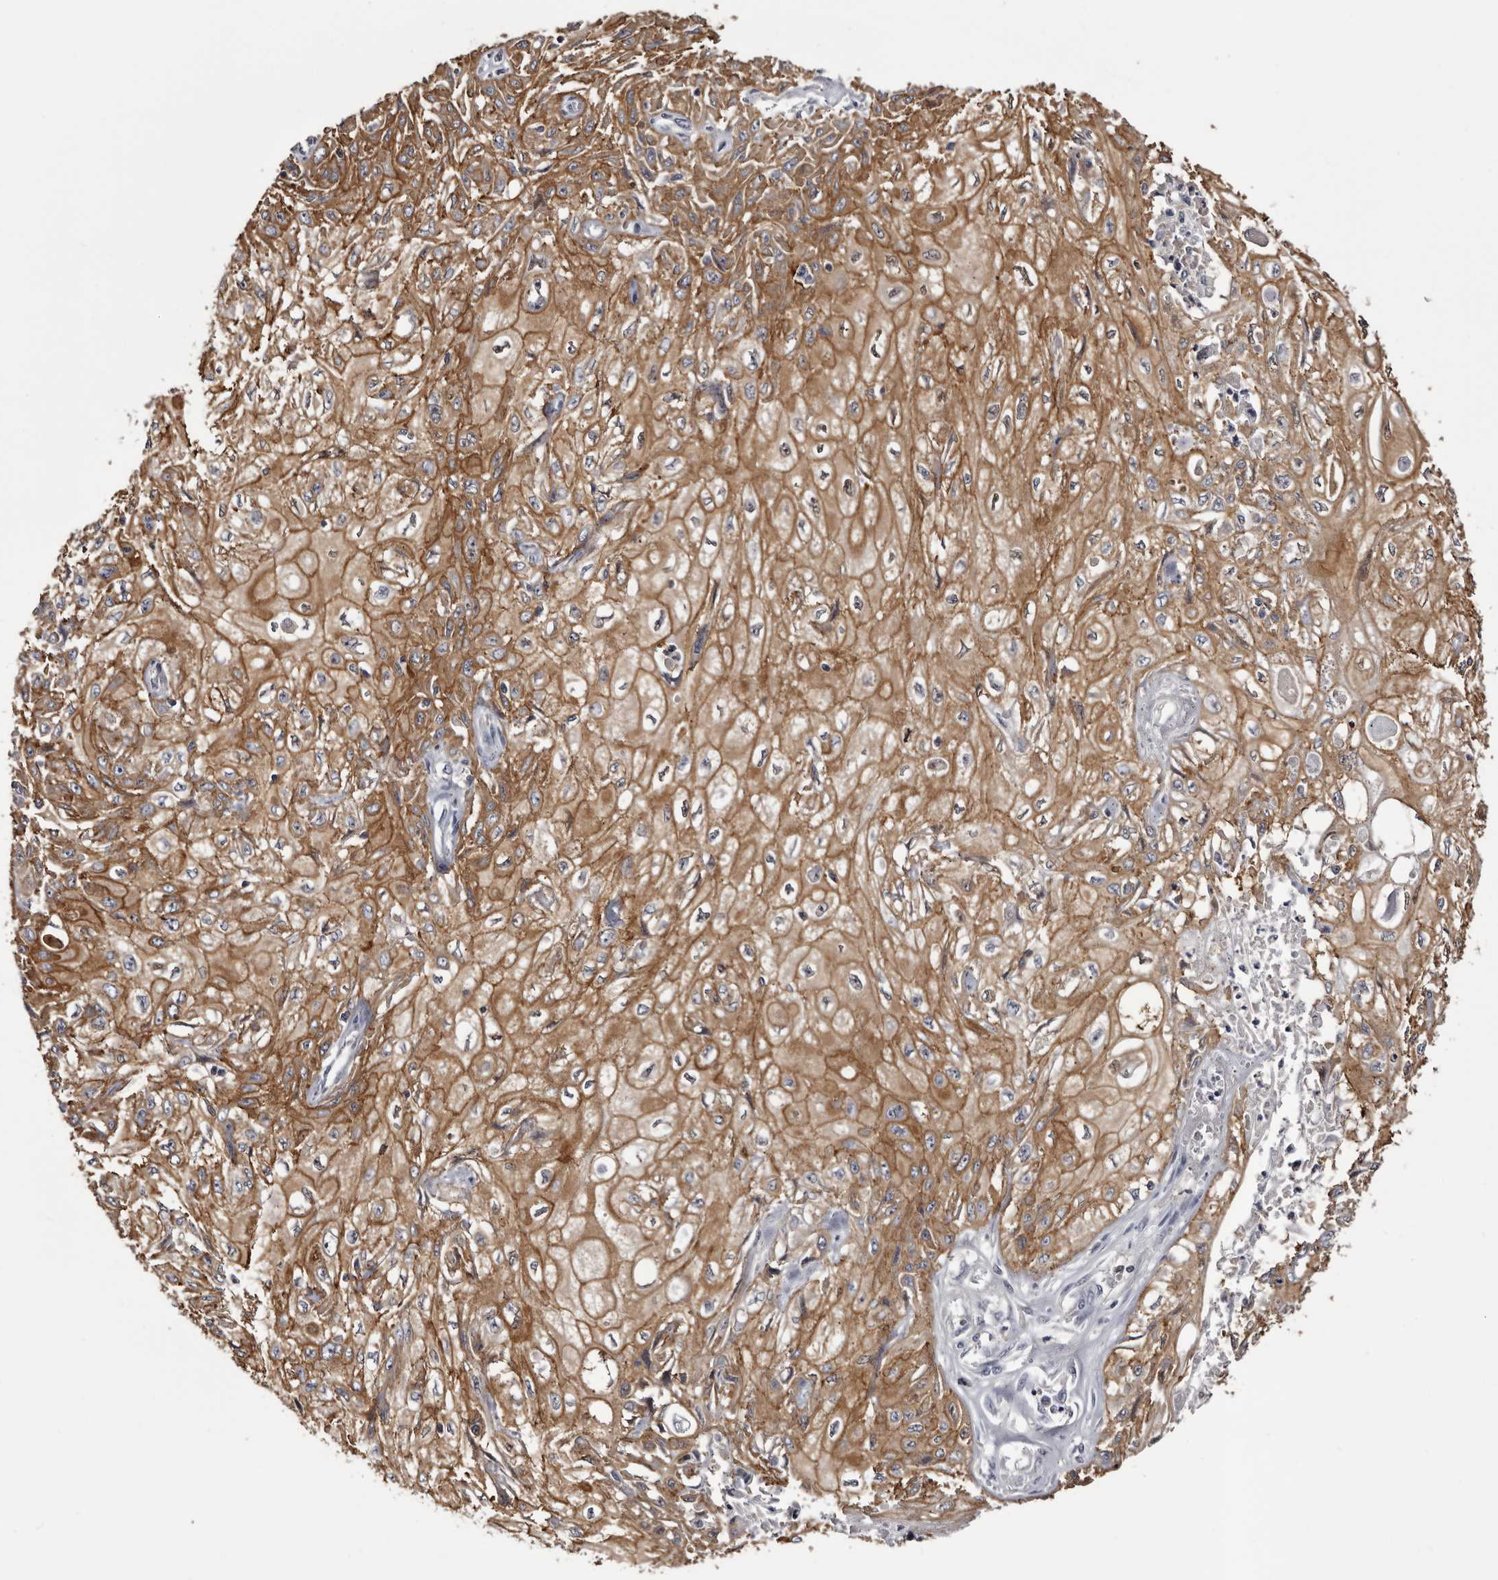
{"staining": {"intensity": "moderate", "quantity": ">75%", "location": "cytoplasmic/membranous"}, "tissue": "skin cancer", "cell_type": "Tumor cells", "image_type": "cancer", "snomed": [{"axis": "morphology", "description": "Squamous cell carcinoma, NOS"}, {"axis": "morphology", "description": "Squamous cell carcinoma, metastatic, NOS"}, {"axis": "topography", "description": "Skin"}, {"axis": "topography", "description": "Lymph node"}], "caption": "Immunohistochemical staining of human metastatic squamous cell carcinoma (skin) reveals moderate cytoplasmic/membranous protein expression in approximately >75% of tumor cells.", "gene": "LAD1", "patient": {"sex": "male", "age": 75}}